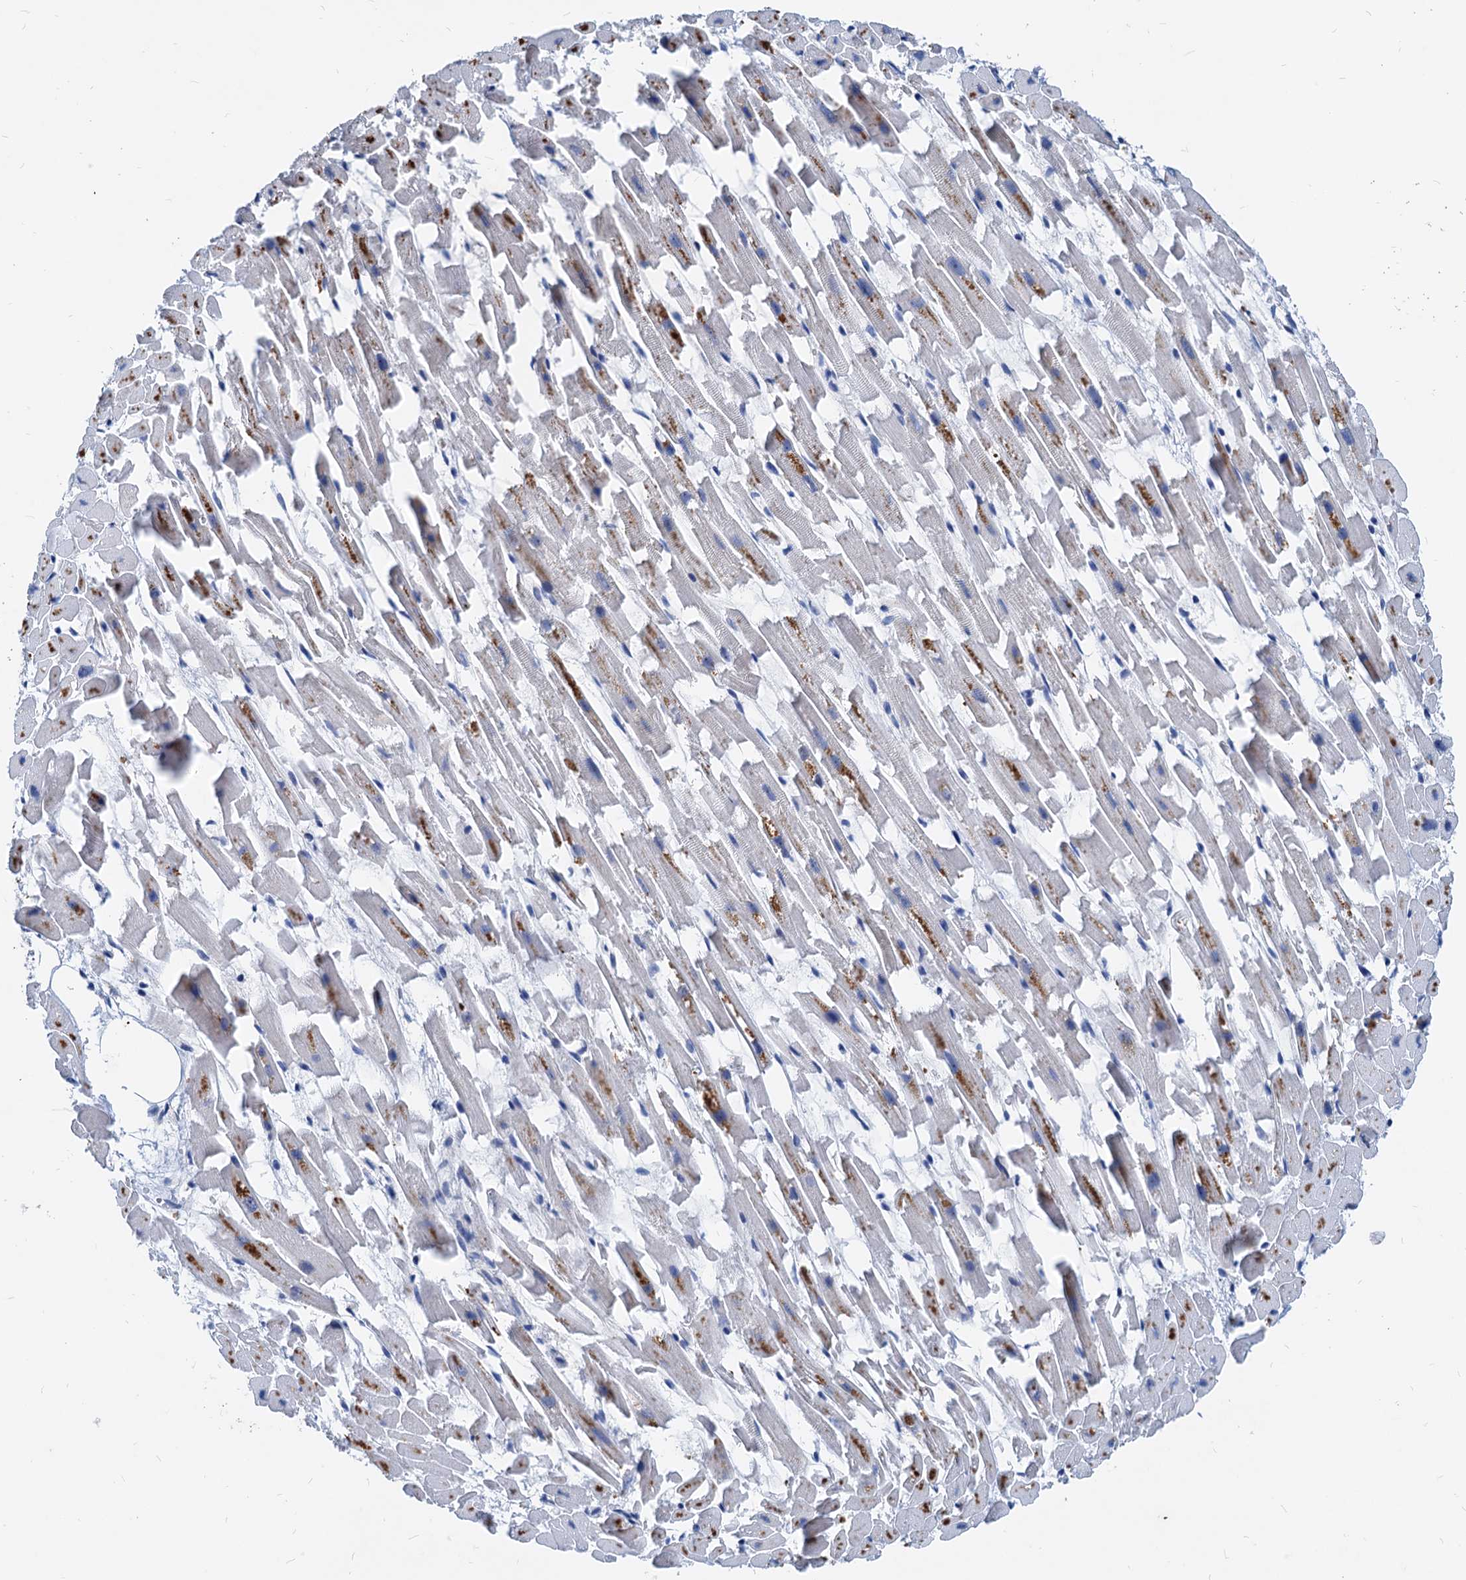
{"staining": {"intensity": "strong", "quantity": "<25%", "location": "cytoplasmic/membranous"}, "tissue": "heart muscle", "cell_type": "Cardiomyocytes", "image_type": "normal", "snomed": [{"axis": "morphology", "description": "Normal tissue, NOS"}, {"axis": "topography", "description": "Heart"}], "caption": "The immunohistochemical stain labels strong cytoplasmic/membranous positivity in cardiomyocytes of unremarkable heart muscle. Immunohistochemistry (ihc) stains the protein of interest in brown and the nuclei are stained blue.", "gene": "HSF2", "patient": {"sex": "female", "age": 64}}